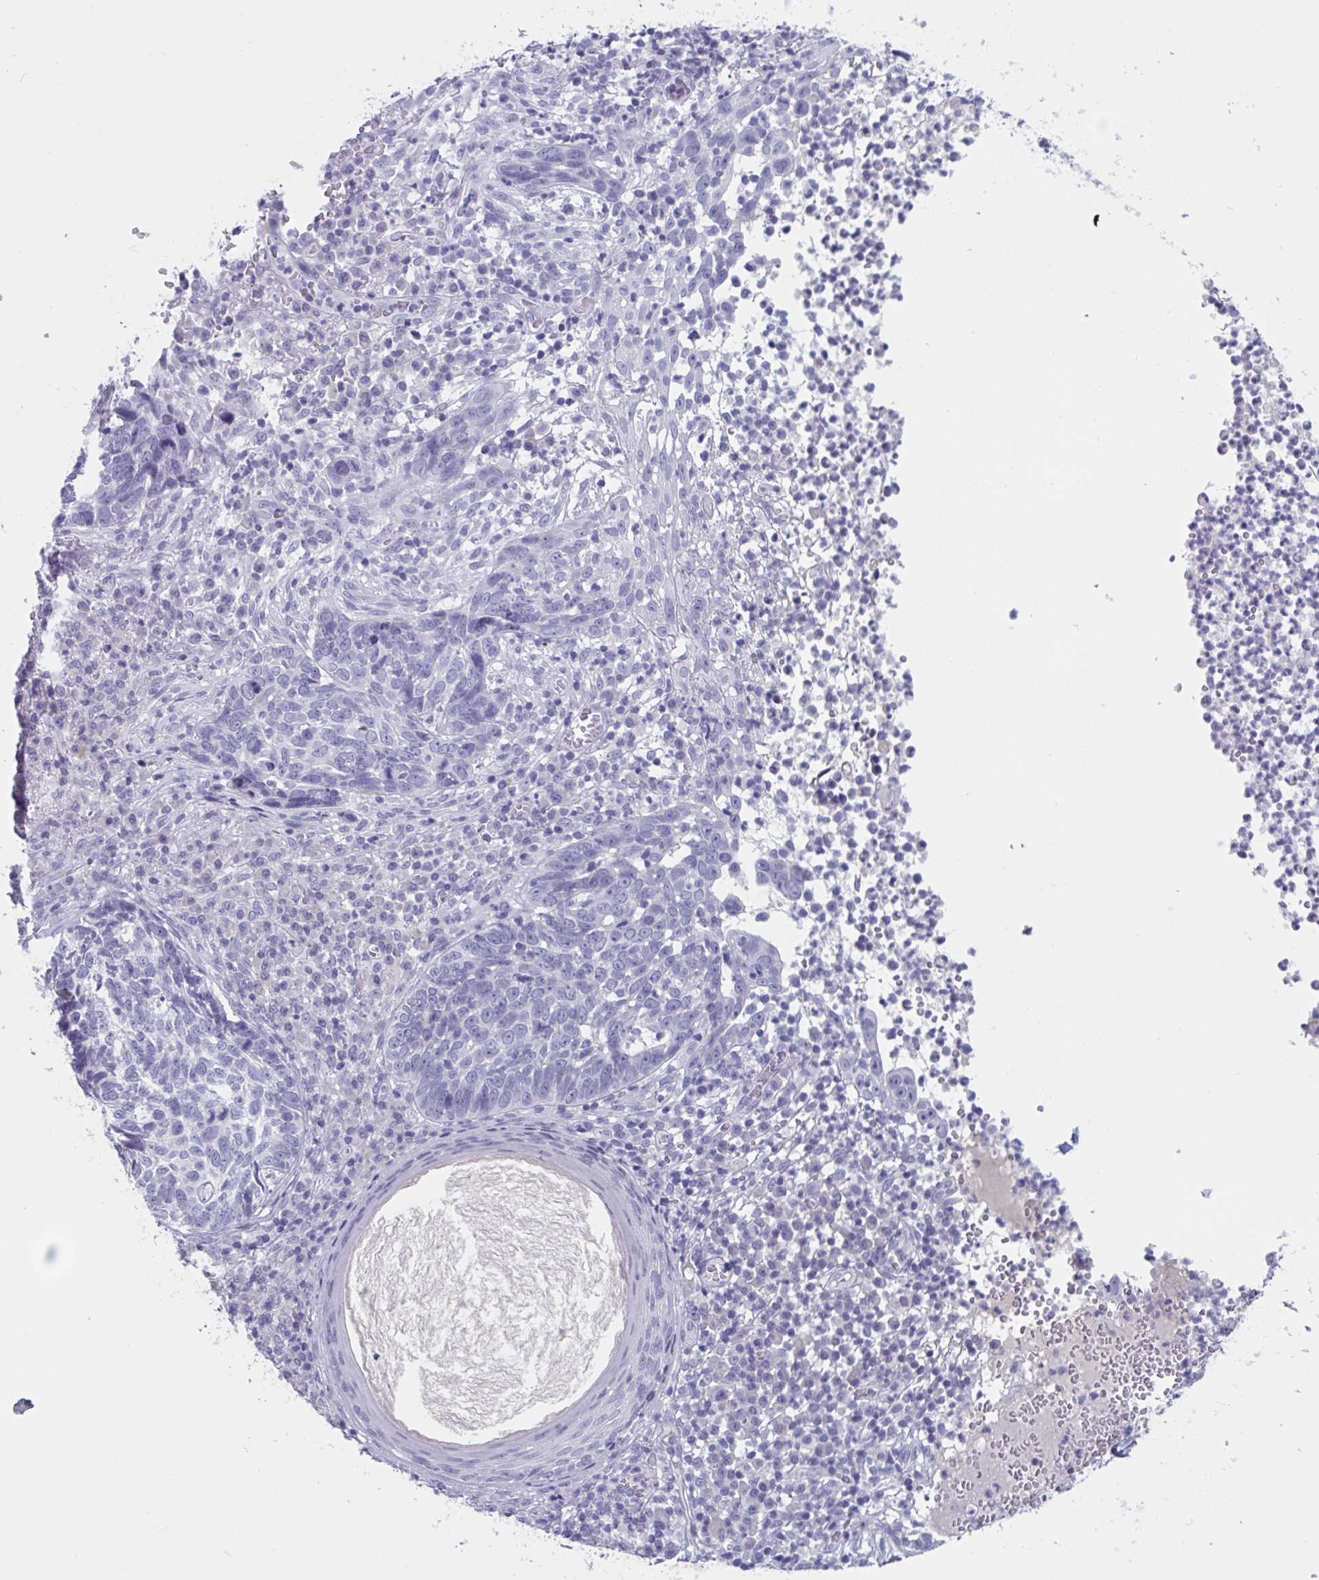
{"staining": {"intensity": "negative", "quantity": "none", "location": "none"}, "tissue": "skin cancer", "cell_type": "Tumor cells", "image_type": "cancer", "snomed": [{"axis": "morphology", "description": "Basal cell carcinoma"}, {"axis": "topography", "description": "Skin"}, {"axis": "topography", "description": "Skin of face"}], "caption": "A high-resolution histopathology image shows IHC staining of basal cell carcinoma (skin), which demonstrates no significant expression in tumor cells.", "gene": "NDUFC2", "patient": {"sex": "female", "age": 95}}